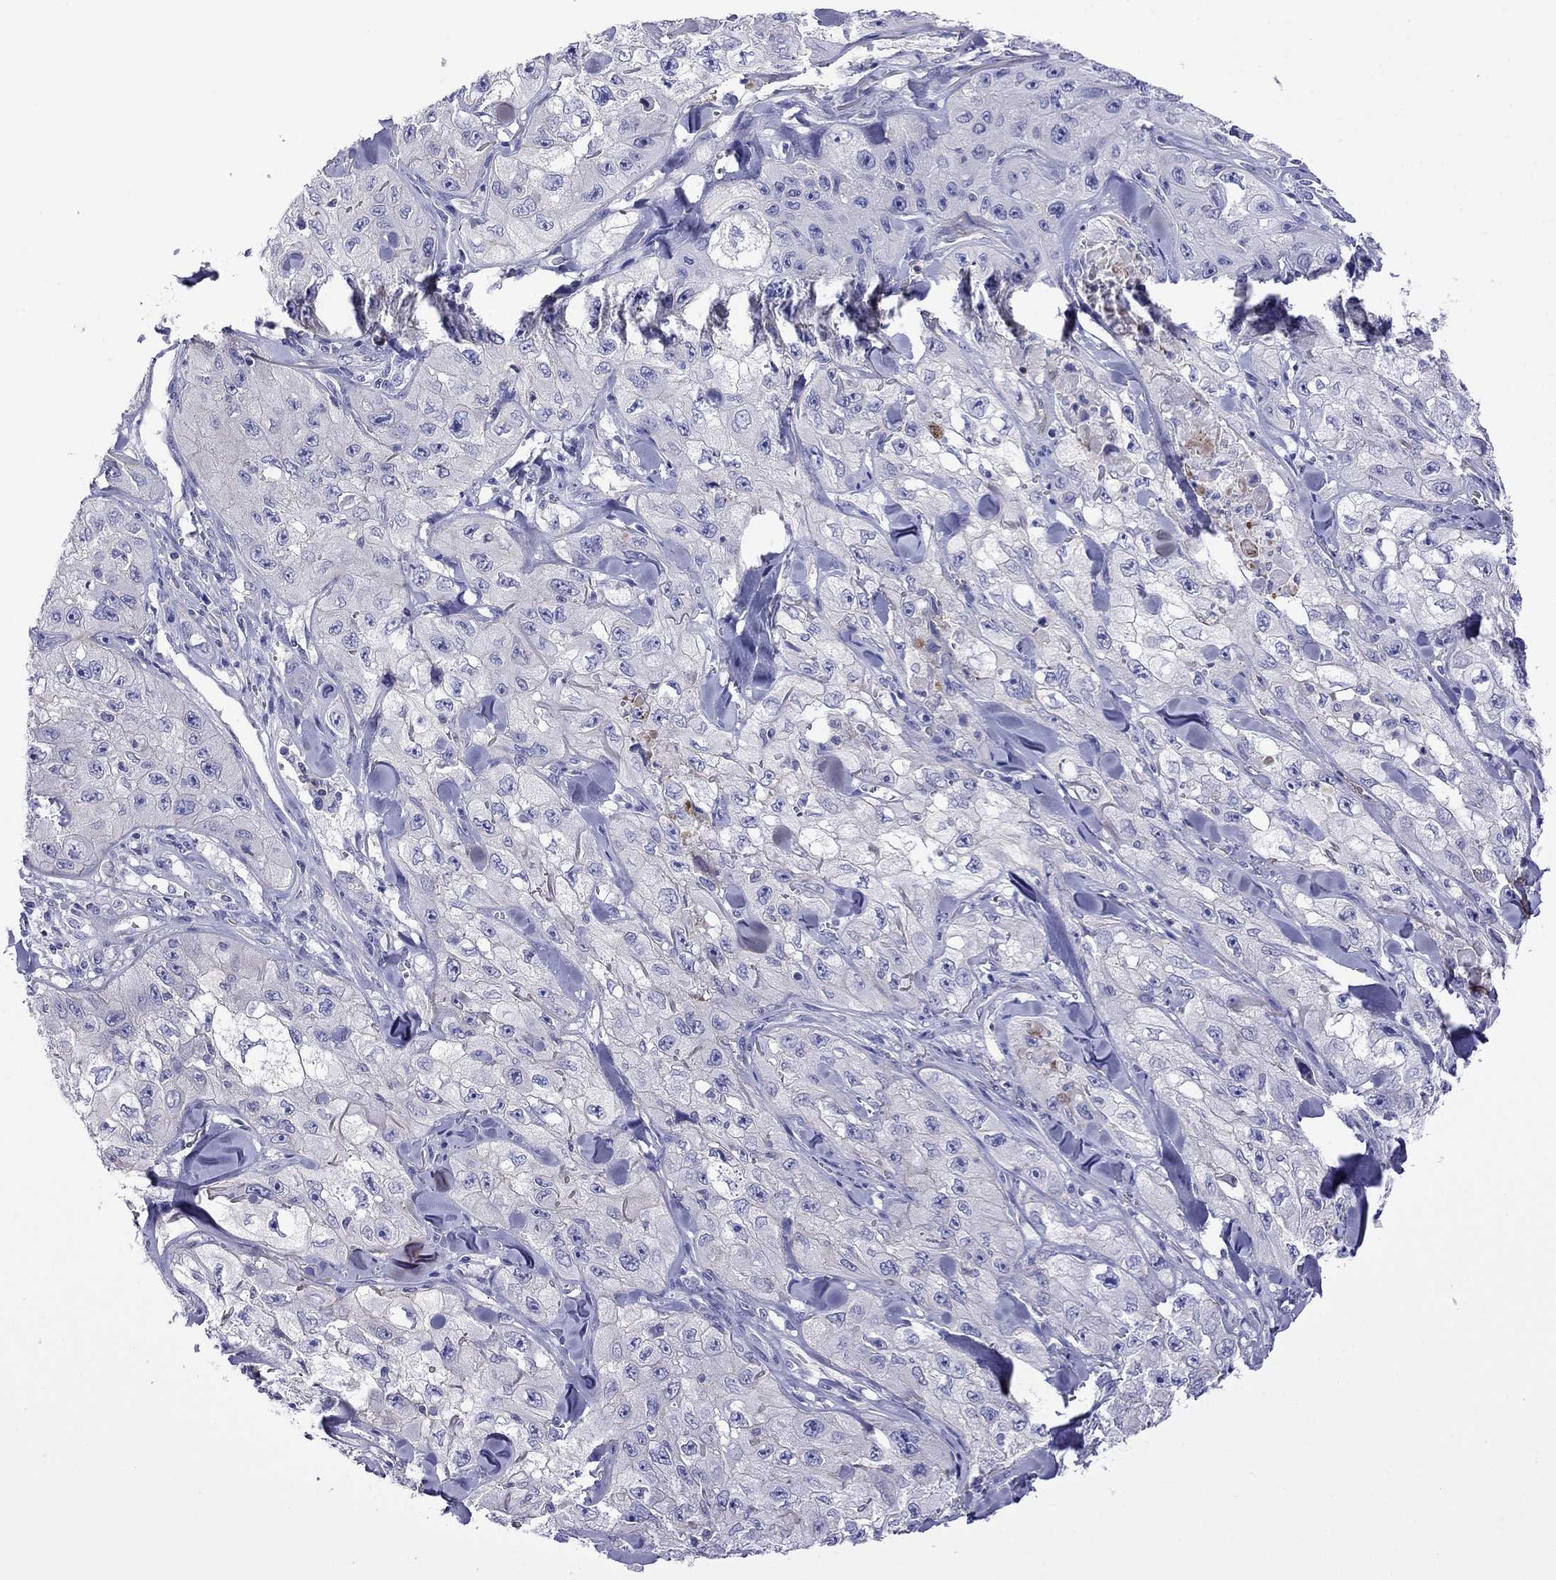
{"staining": {"intensity": "negative", "quantity": "none", "location": "none"}, "tissue": "skin cancer", "cell_type": "Tumor cells", "image_type": "cancer", "snomed": [{"axis": "morphology", "description": "Squamous cell carcinoma, NOS"}, {"axis": "topography", "description": "Skin"}, {"axis": "topography", "description": "Subcutis"}], "caption": "High magnification brightfield microscopy of squamous cell carcinoma (skin) stained with DAB (brown) and counterstained with hematoxylin (blue): tumor cells show no significant staining.", "gene": "STAR", "patient": {"sex": "male", "age": 73}}